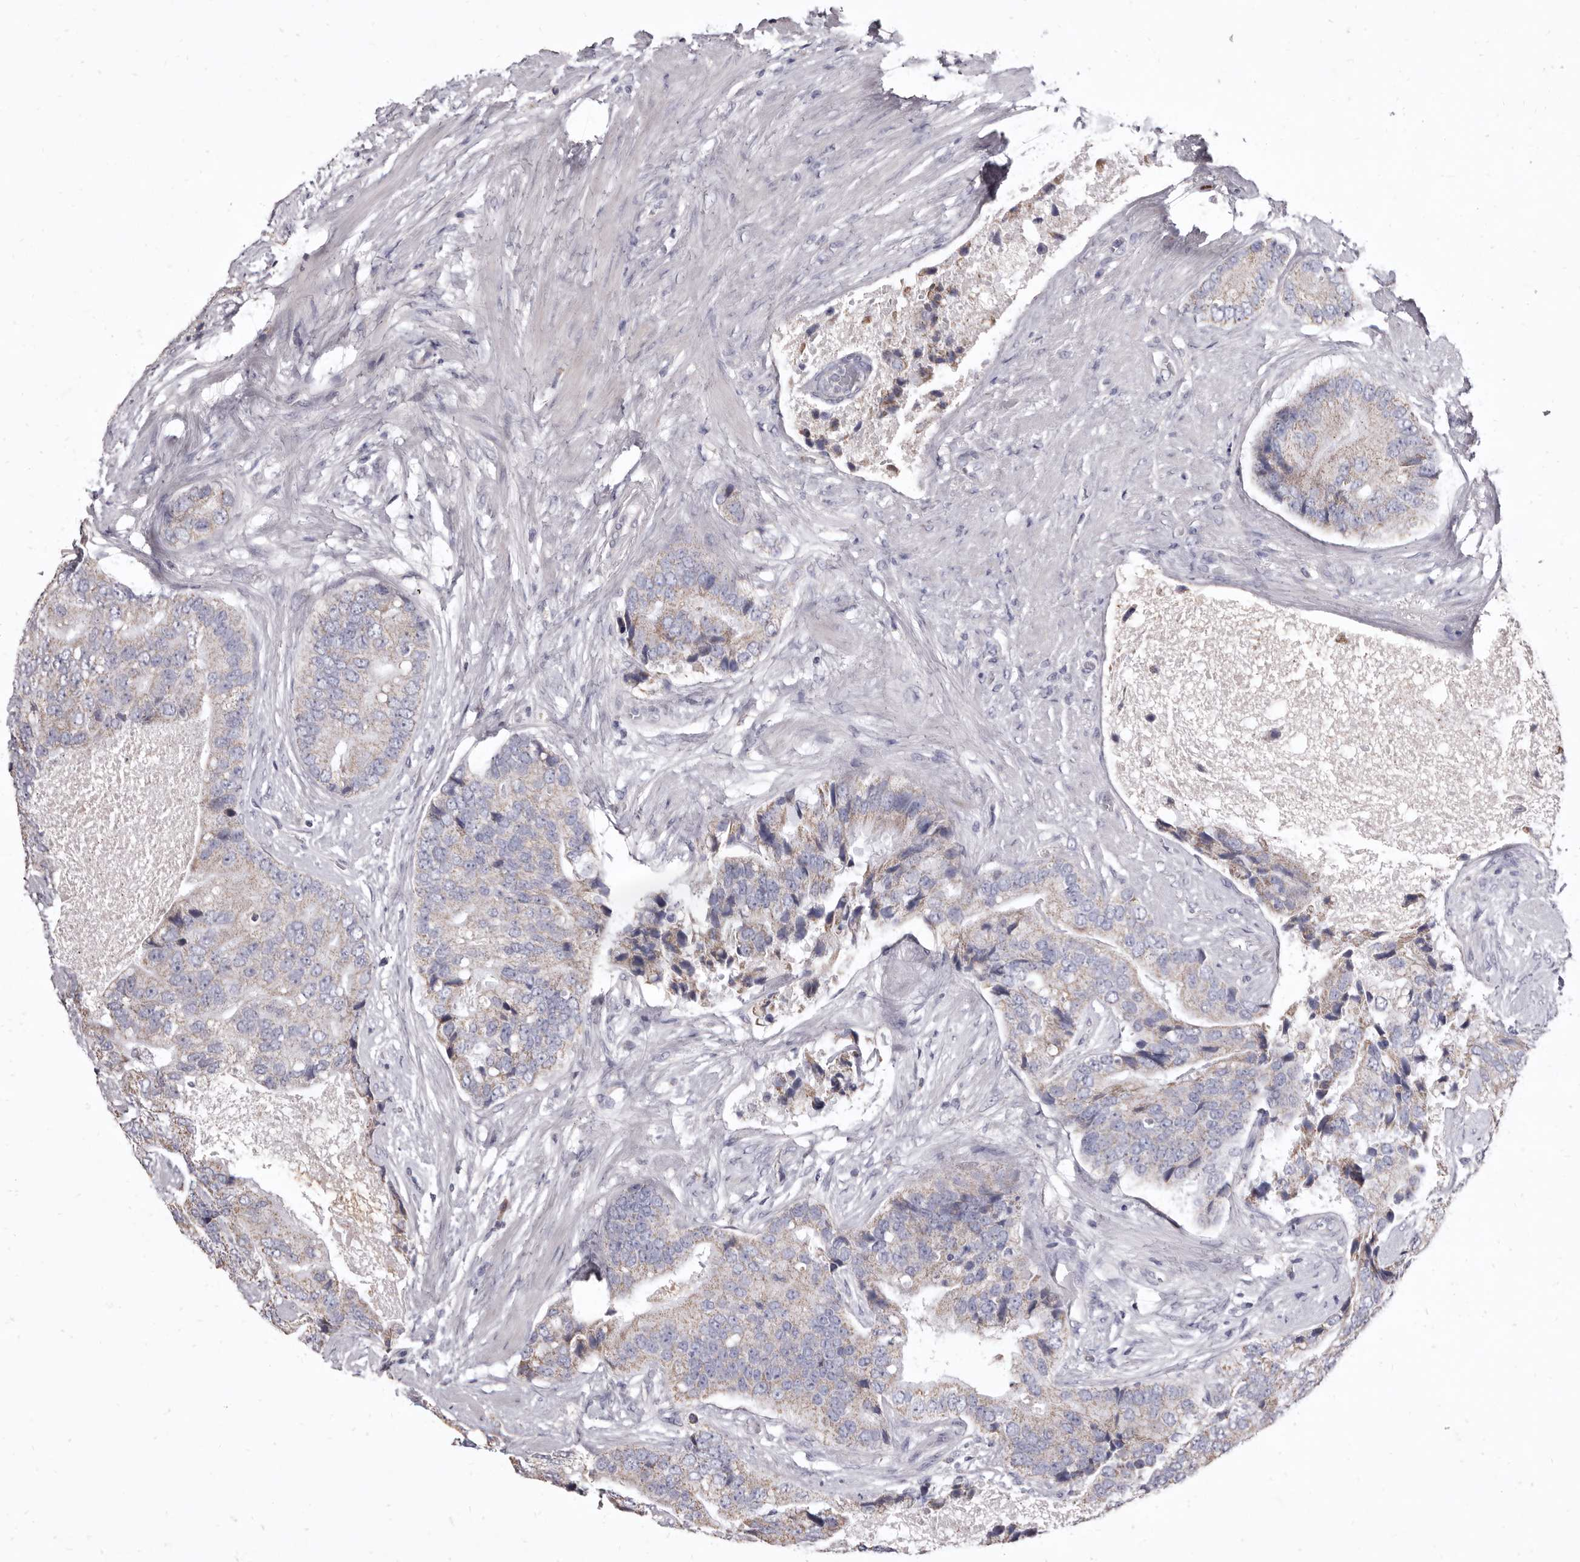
{"staining": {"intensity": "weak", "quantity": ">75%", "location": "cytoplasmic/membranous"}, "tissue": "prostate cancer", "cell_type": "Tumor cells", "image_type": "cancer", "snomed": [{"axis": "morphology", "description": "Adenocarcinoma, High grade"}, {"axis": "topography", "description": "Prostate"}], "caption": "A high-resolution photomicrograph shows immunohistochemistry (IHC) staining of prostate cancer, which shows weak cytoplasmic/membranous positivity in about >75% of tumor cells. The staining was performed using DAB to visualize the protein expression in brown, while the nuclei were stained in blue with hematoxylin (Magnification: 20x).", "gene": "CYP2E1", "patient": {"sex": "male", "age": 70}}